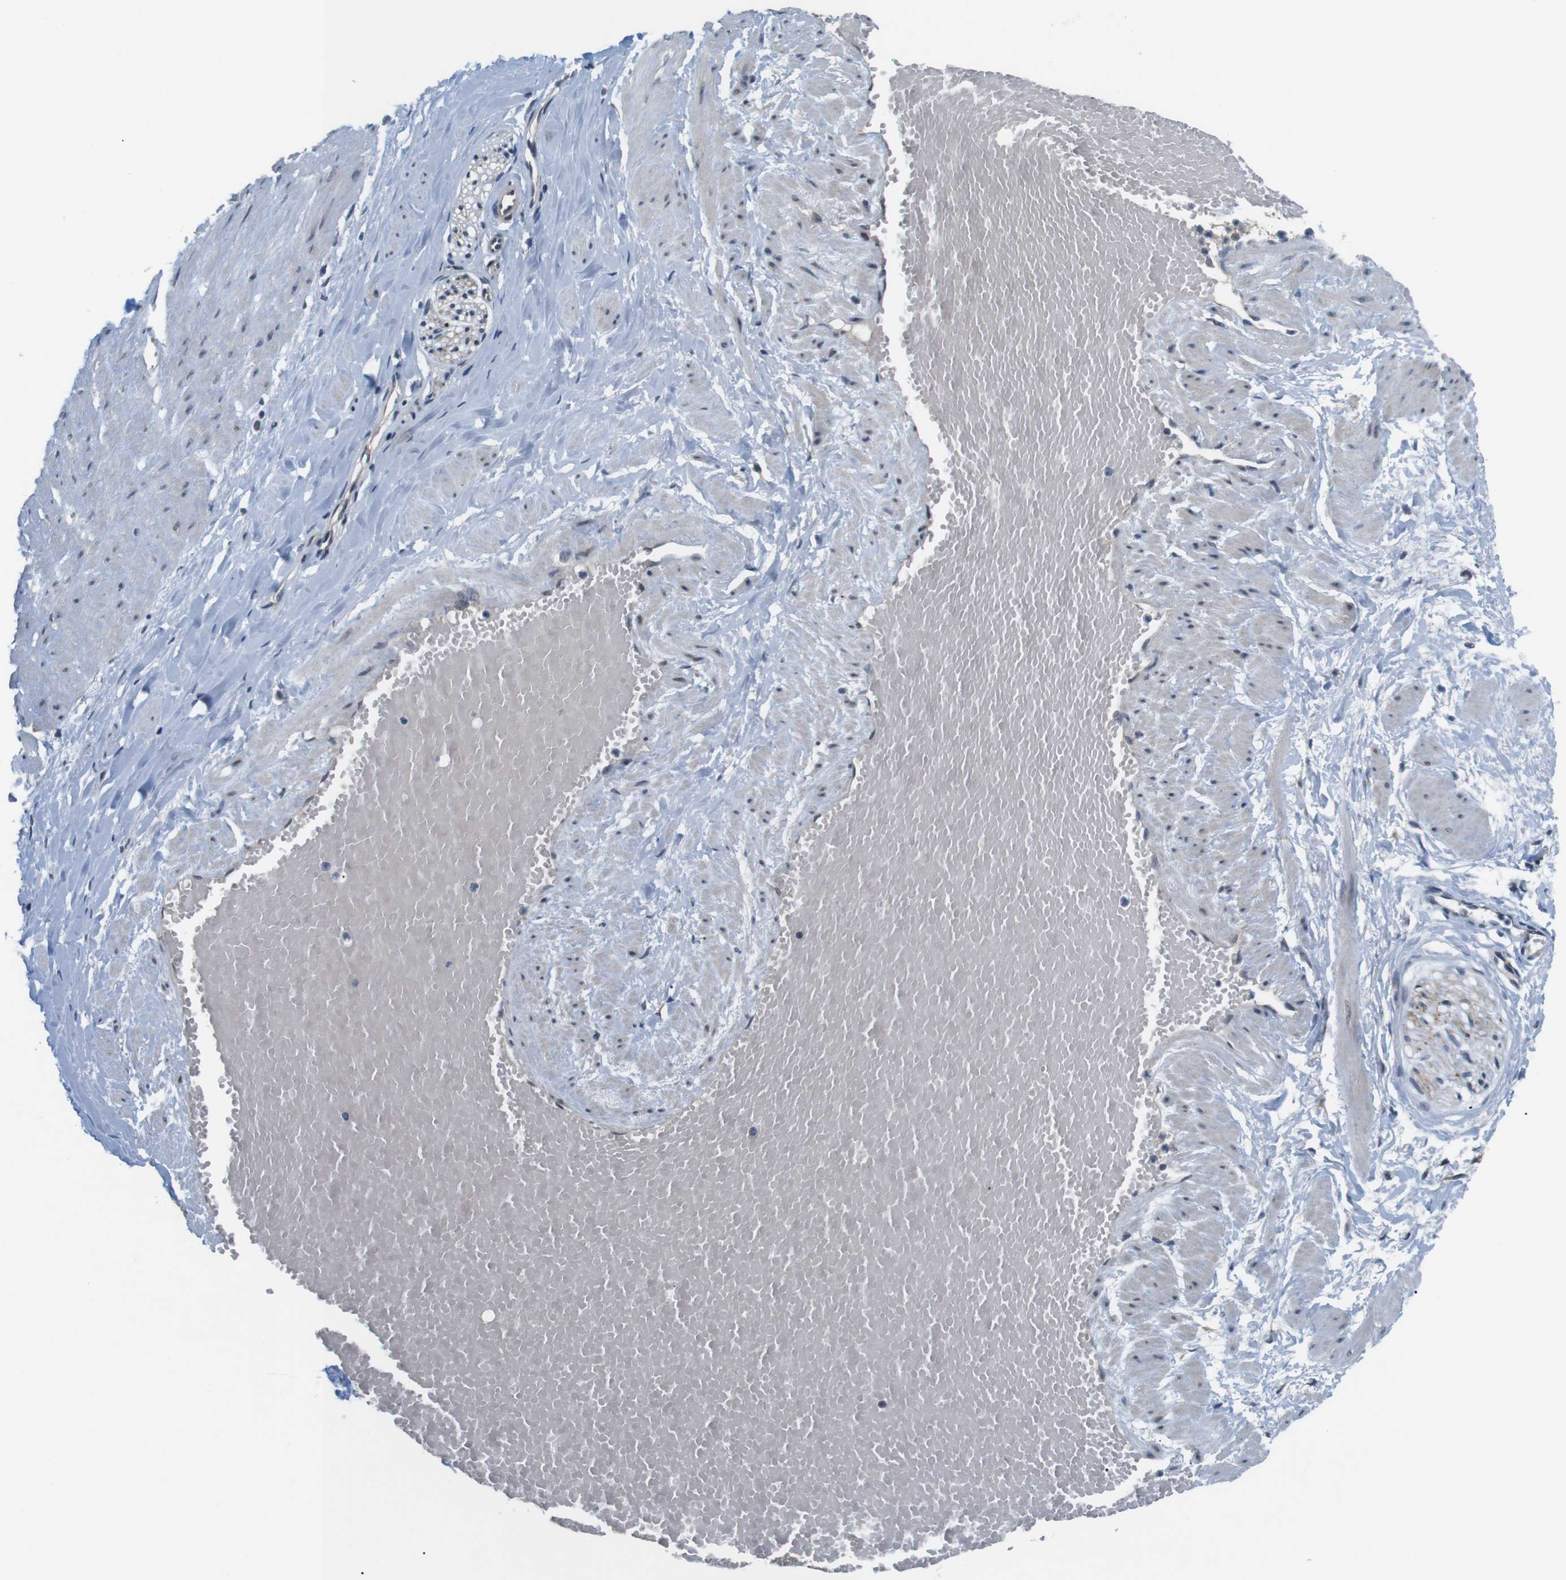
{"staining": {"intensity": "negative", "quantity": "none", "location": "none"}, "tissue": "adipose tissue", "cell_type": "Adipocytes", "image_type": "normal", "snomed": [{"axis": "morphology", "description": "Normal tissue, NOS"}, {"axis": "topography", "description": "Soft tissue"}, {"axis": "topography", "description": "Vascular tissue"}], "caption": "Adipocytes are negative for protein expression in unremarkable human adipose tissue. (DAB immunohistochemistry visualized using brightfield microscopy, high magnification).", "gene": "SMCO2", "patient": {"sex": "female", "age": 35}}